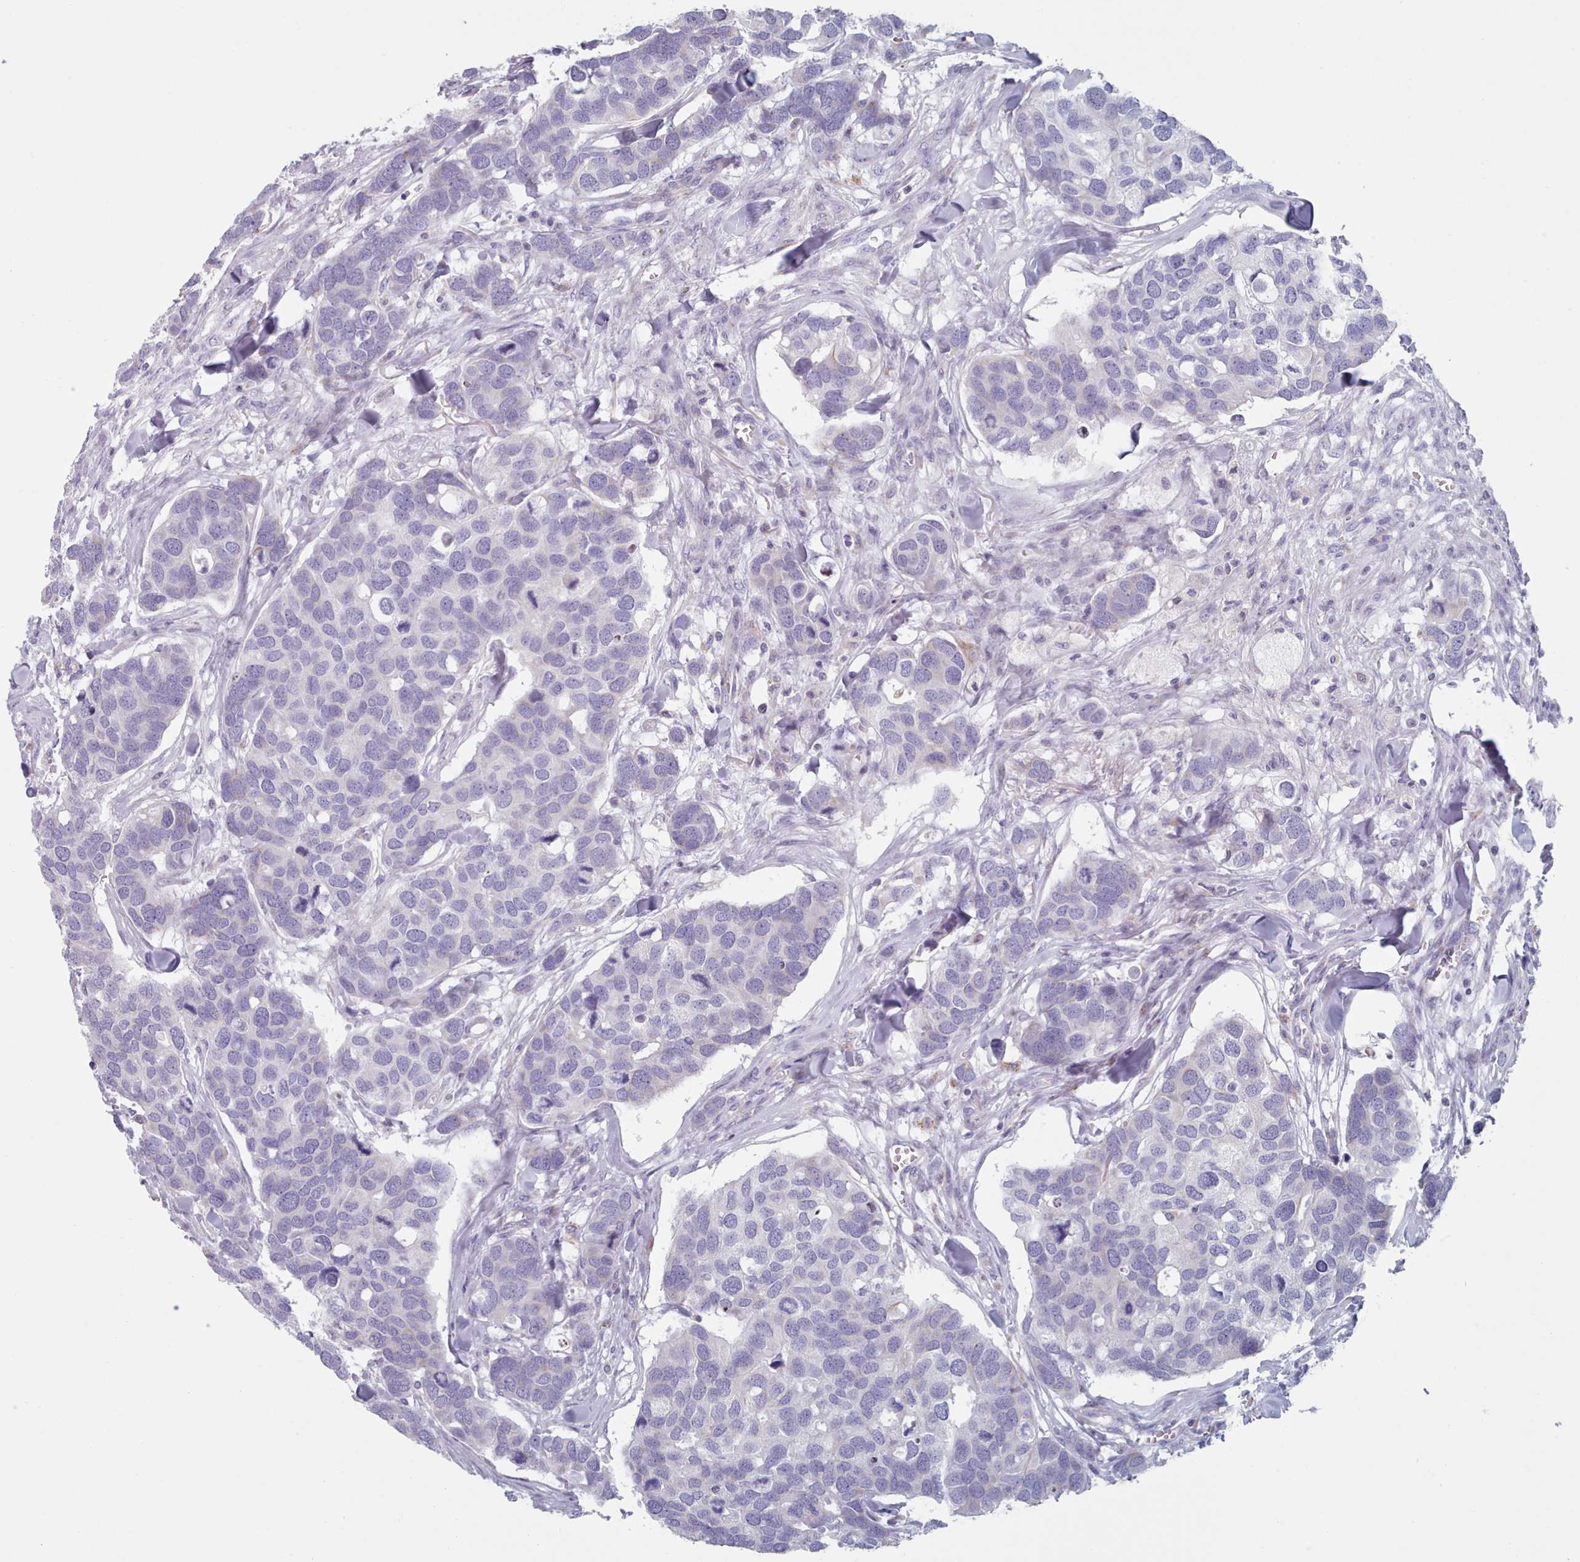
{"staining": {"intensity": "negative", "quantity": "none", "location": "none"}, "tissue": "breast cancer", "cell_type": "Tumor cells", "image_type": "cancer", "snomed": [{"axis": "morphology", "description": "Duct carcinoma"}, {"axis": "topography", "description": "Breast"}], "caption": "A histopathology image of infiltrating ductal carcinoma (breast) stained for a protein demonstrates no brown staining in tumor cells.", "gene": "FAM170B", "patient": {"sex": "female", "age": 83}}